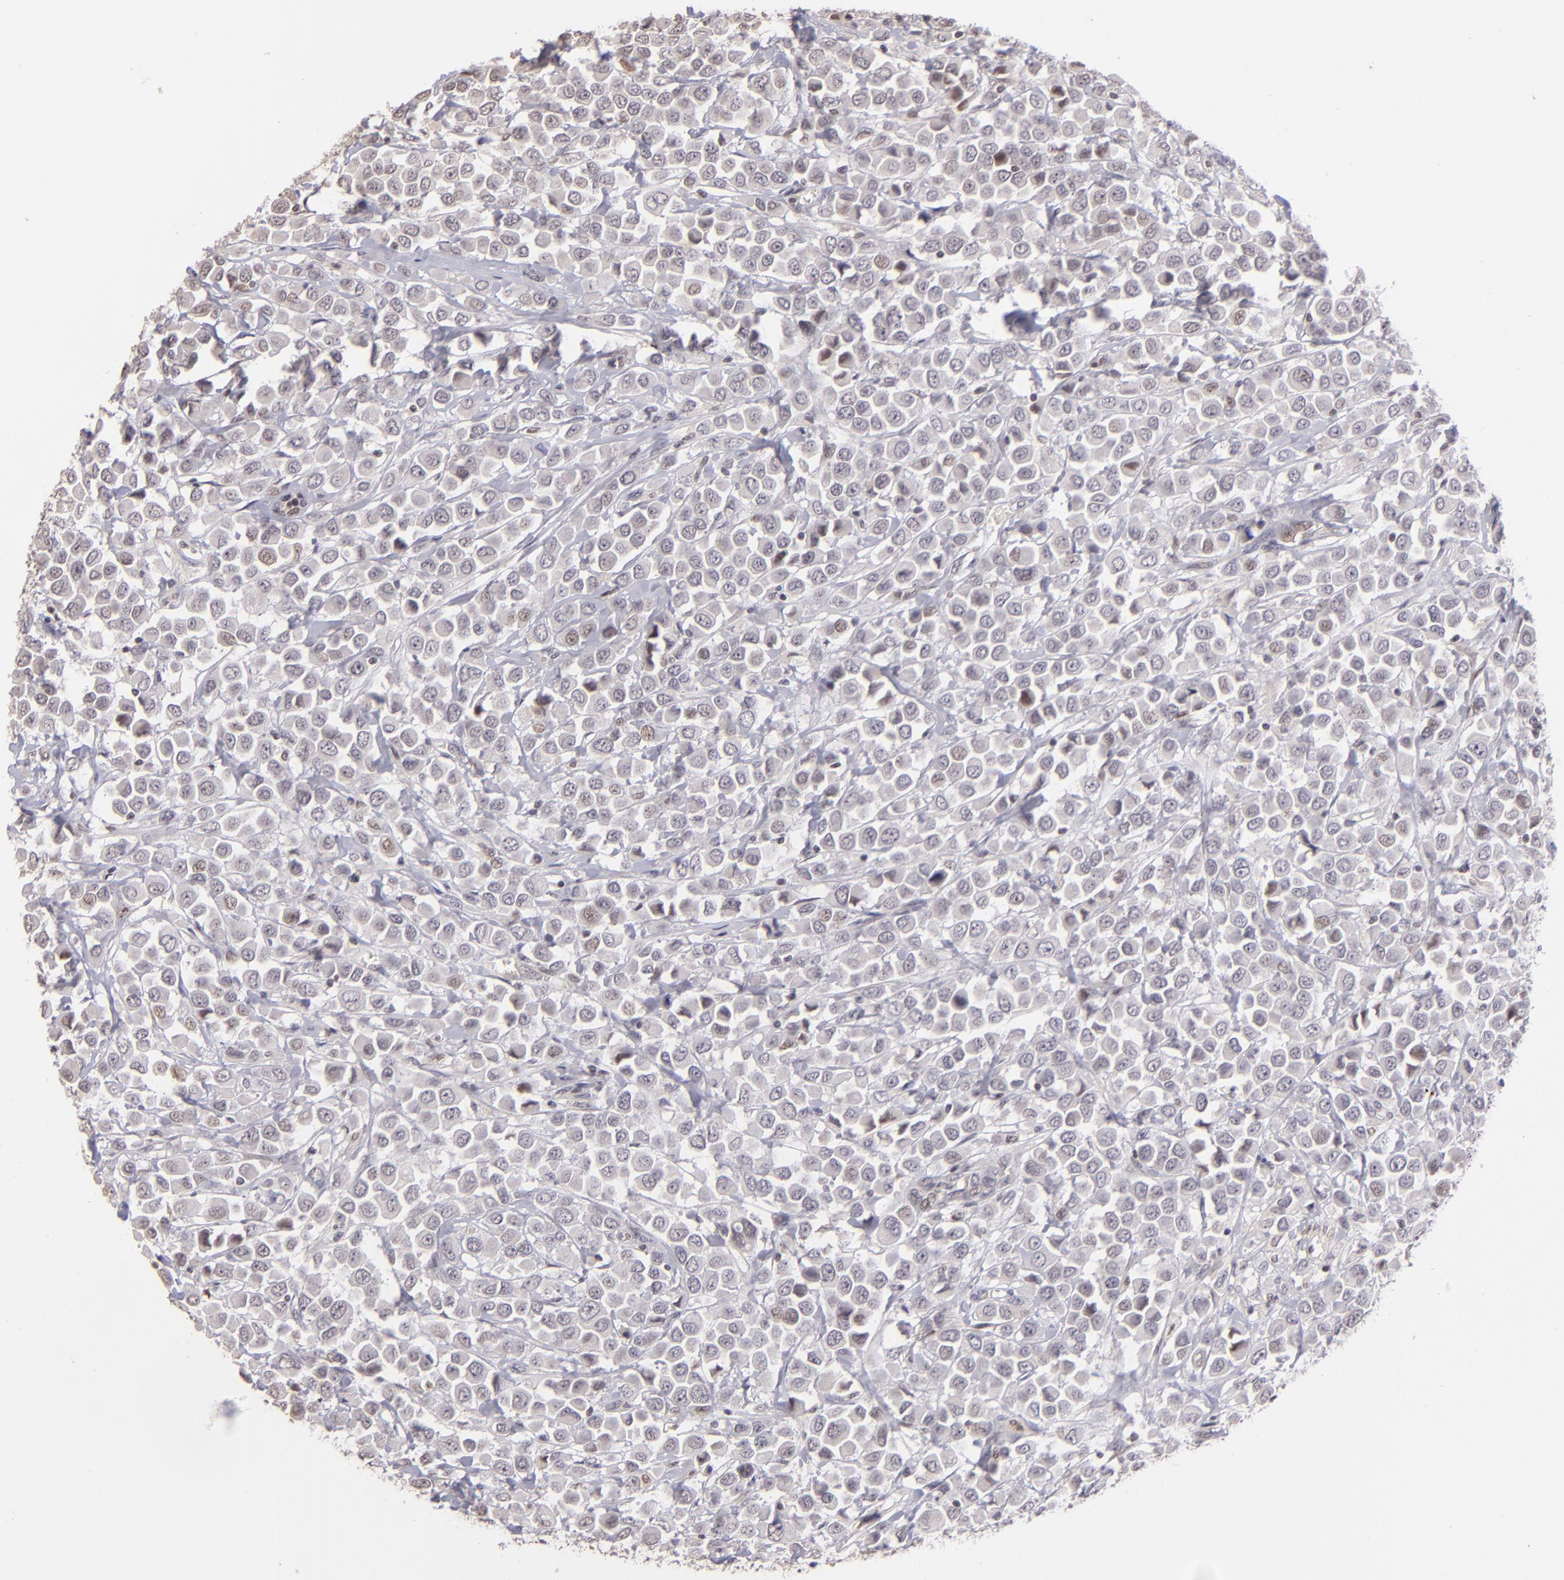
{"staining": {"intensity": "weak", "quantity": "<25%", "location": "nuclear"}, "tissue": "breast cancer", "cell_type": "Tumor cells", "image_type": "cancer", "snomed": [{"axis": "morphology", "description": "Duct carcinoma"}, {"axis": "topography", "description": "Breast"}], "caption": "The photomicrograph shows no significant expression in tumor cells of invasive ductal carcinoma (breast).", "gene": "RARB", "patient": {"sex": "female", "age": 61}}